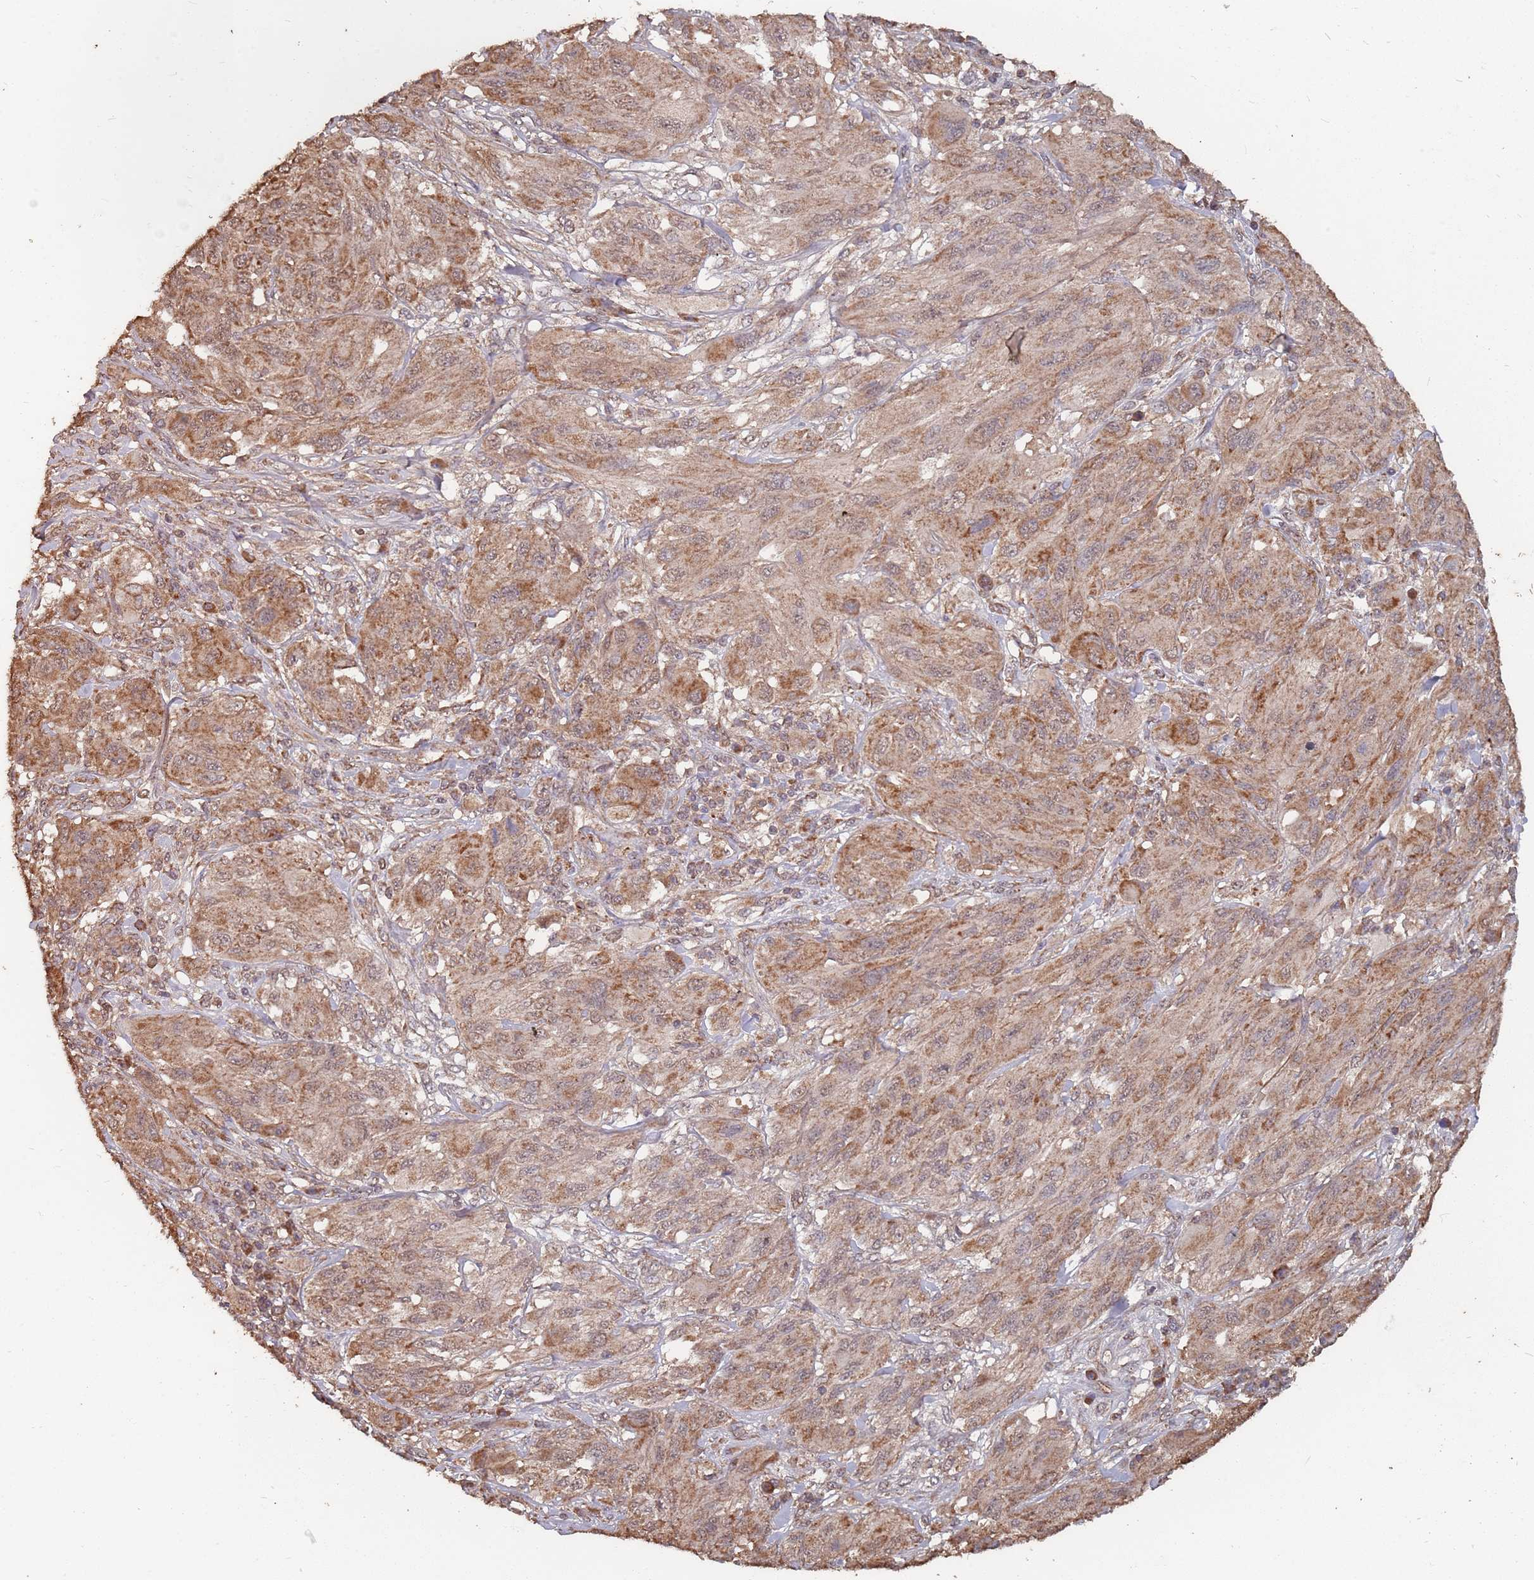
{"staining": {"intensity": "moderate", "quantity": ">75%", "location": "cytoplasmic/membranous"}, "tissue": "melanoma", "cell_type": "Tumor cells", "image_type": "cancer", "snomed": [{"axis": "morphology", "description": "Malignant melanoma, NOS"}, {"axis": "topography", "description": "Skin"}], "caption": "Immunohistochemistry (IHC) (DAB (3,3'-diaminobenzidine)) staining of melanoma displays moderate cytoplasmic/membranous protein staining in approximately >75% of tumor cells.", "gene": "PRORP", "patient": {"sex": "female", "age": 91}}